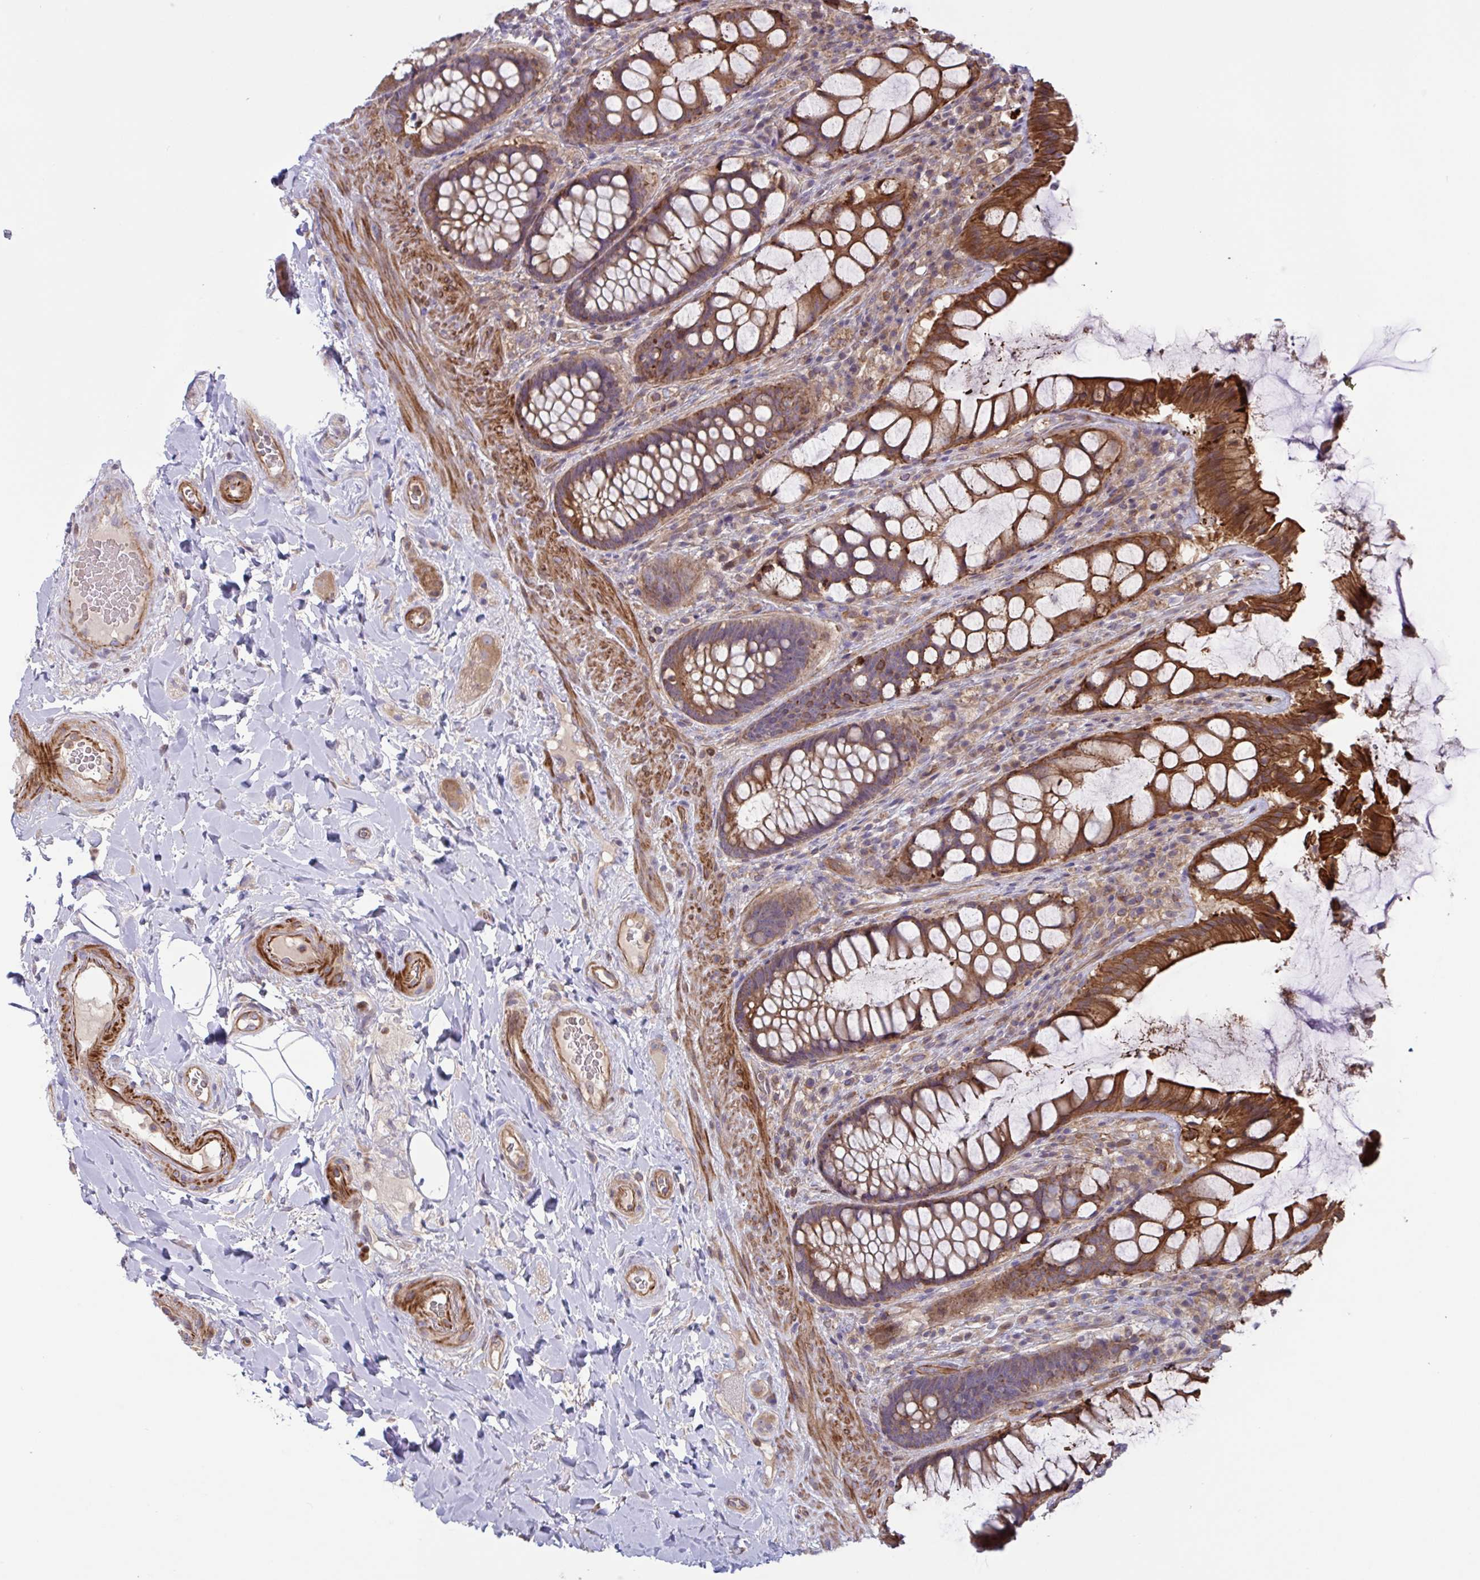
{"staining": {"intensity": "moderate", "quantity": ">75%", "location": "cytoplasmic/membranous"}, "tissue": "rectum", "cell_type": "Glandular cells", "image_type": "normal", "snomed": [{"axis": "morphology", "description": "Normal tissue, NOS"}, {"axis": "topography", "description": "Rectum"}], "caption": "An immunohistochemistry micrograph of benign tissue is shown. Protein staining in brown labels moderate cytoplasmic/membranous positivity in rectum within glandular cells. The protein is shown in brown color, while the nuclei are stained blue.", "gene": "TANK", "patient": {"sex": "female", "age": 58}}